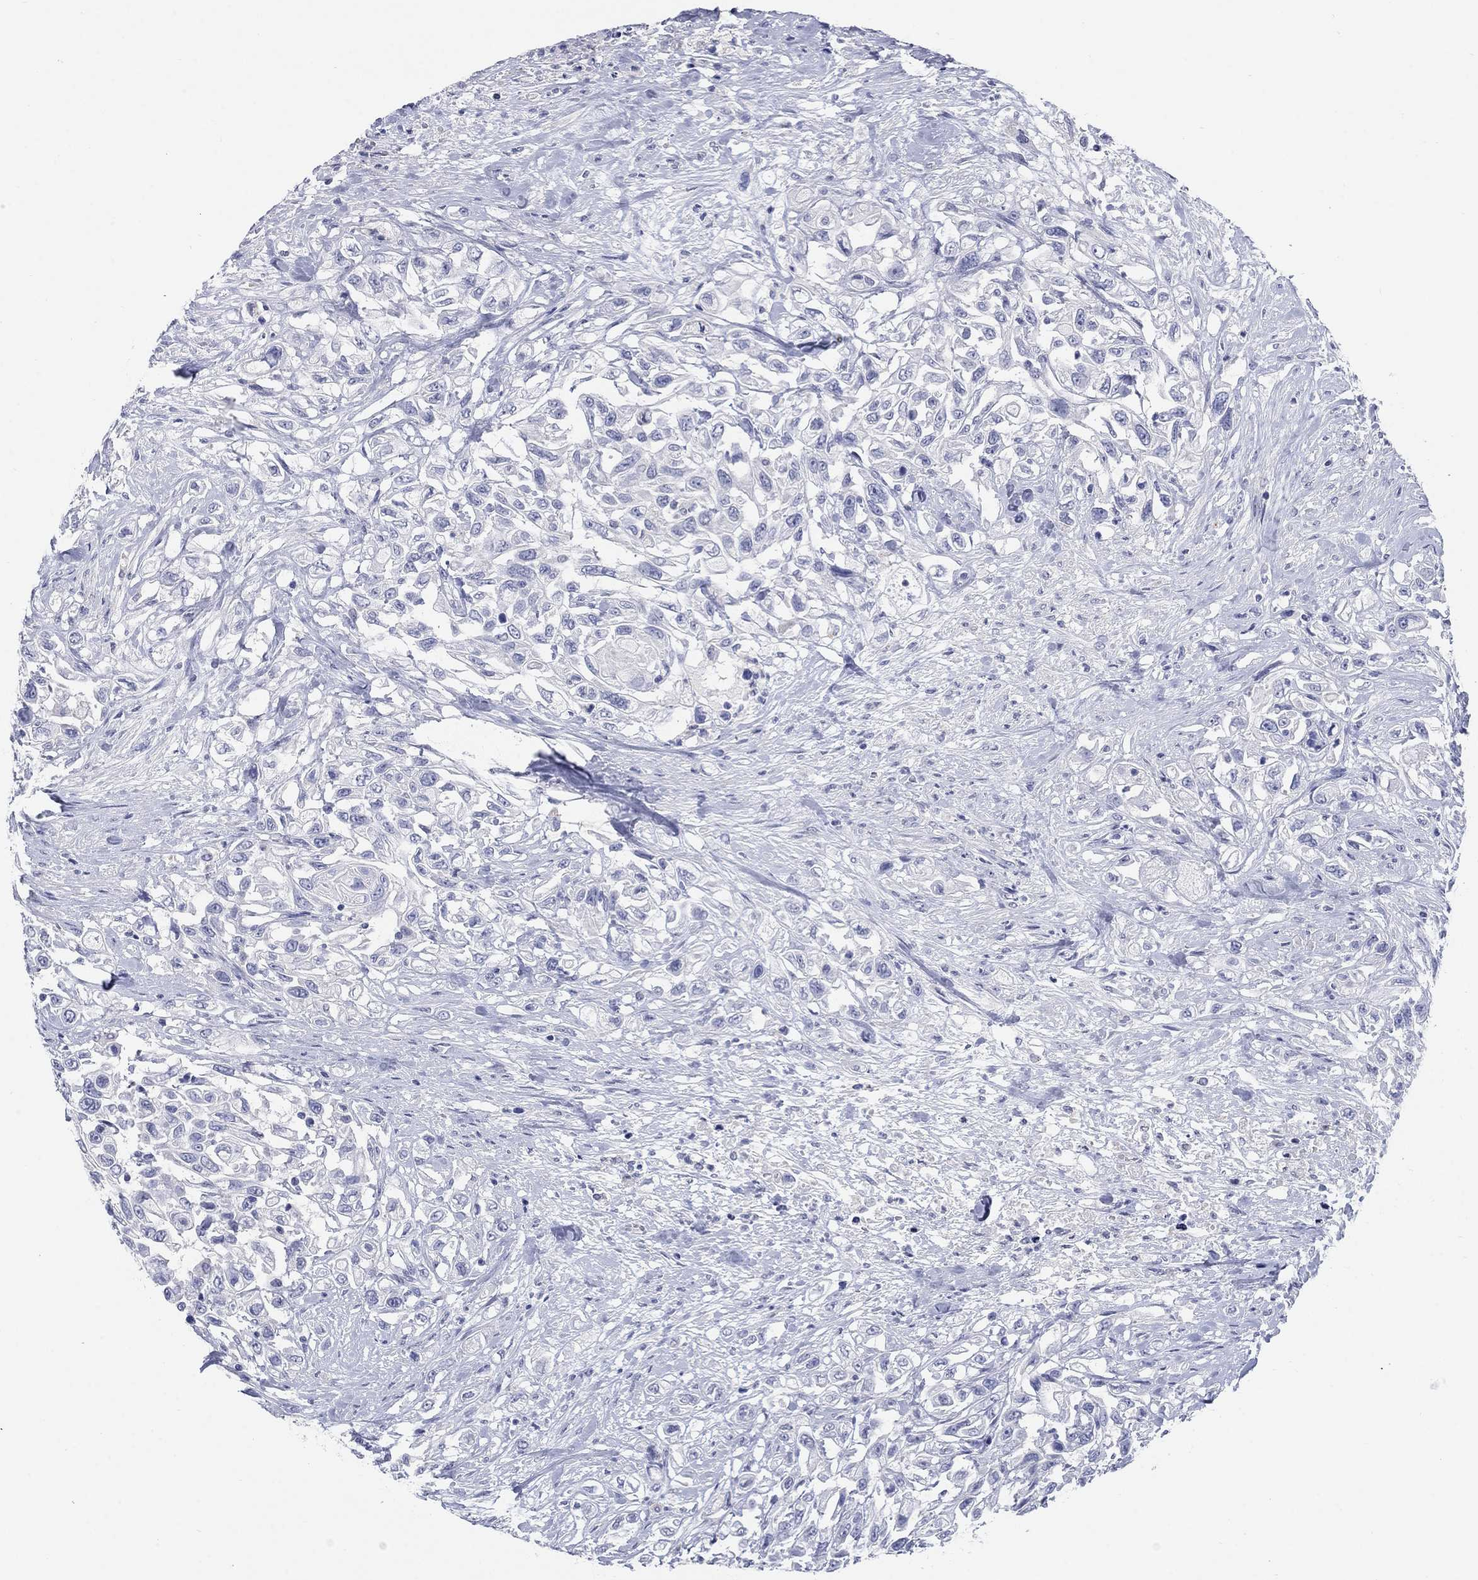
{"staining": {"intensity": "negative", "quantity": "none", "location": "none"}, "tissue": "urothelial cancer", "cell_type": "Tumor cells", "image_type": "cancer", "snomed": [{"axis": "morphology", "description": "Urothelial carcinoma, High grade"}, {"axis": "topography", "description": "Urinary bladder"}], "caption": "The photomicrograph exhibits no staining of tumor cells in urothelial carcinoma (high-grade).", "gene": "ATP6V1G2", "patient": {"sex": "female", "age": 56}}